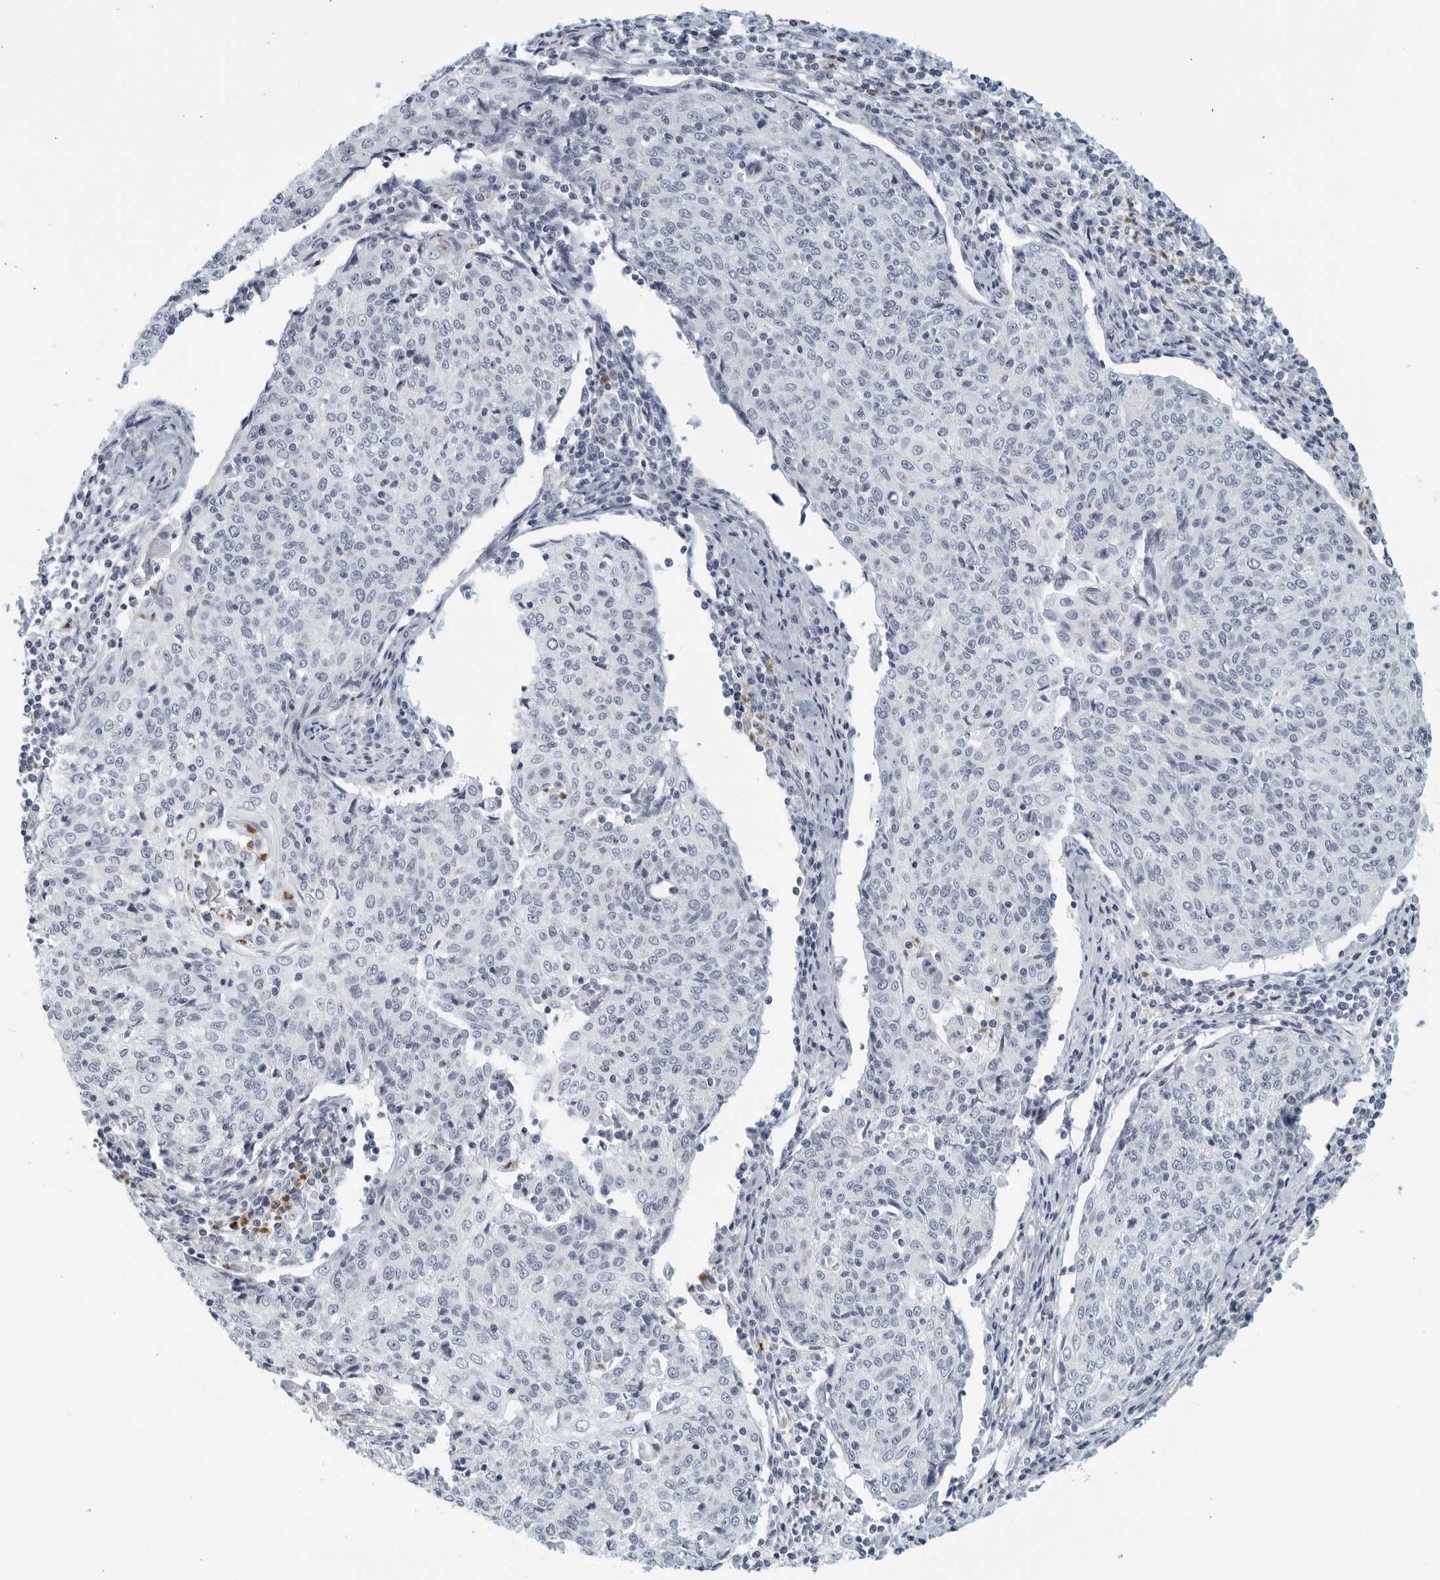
{"staining": {"intensity": "negative", "quantity": "none", "location": "none"}, "tissue": "cervical cancer", "cell_type": "Tumor cells", "image_type": "cancer", "snomed": [{"axis": "morphology", "description": "Squamous cell carcinoma, NOS"}, {"axis": "topography", "description": "Cervix"}], "caption": "There is no significant expression in tumor cells of squamous cell carcinoma (cervical). (DAB immunohistochemistry (IHC) visualized using brightfield microscopy, high magnification).", "gene": "KLK7", "patient": {"sex": "female", "age": 48}}